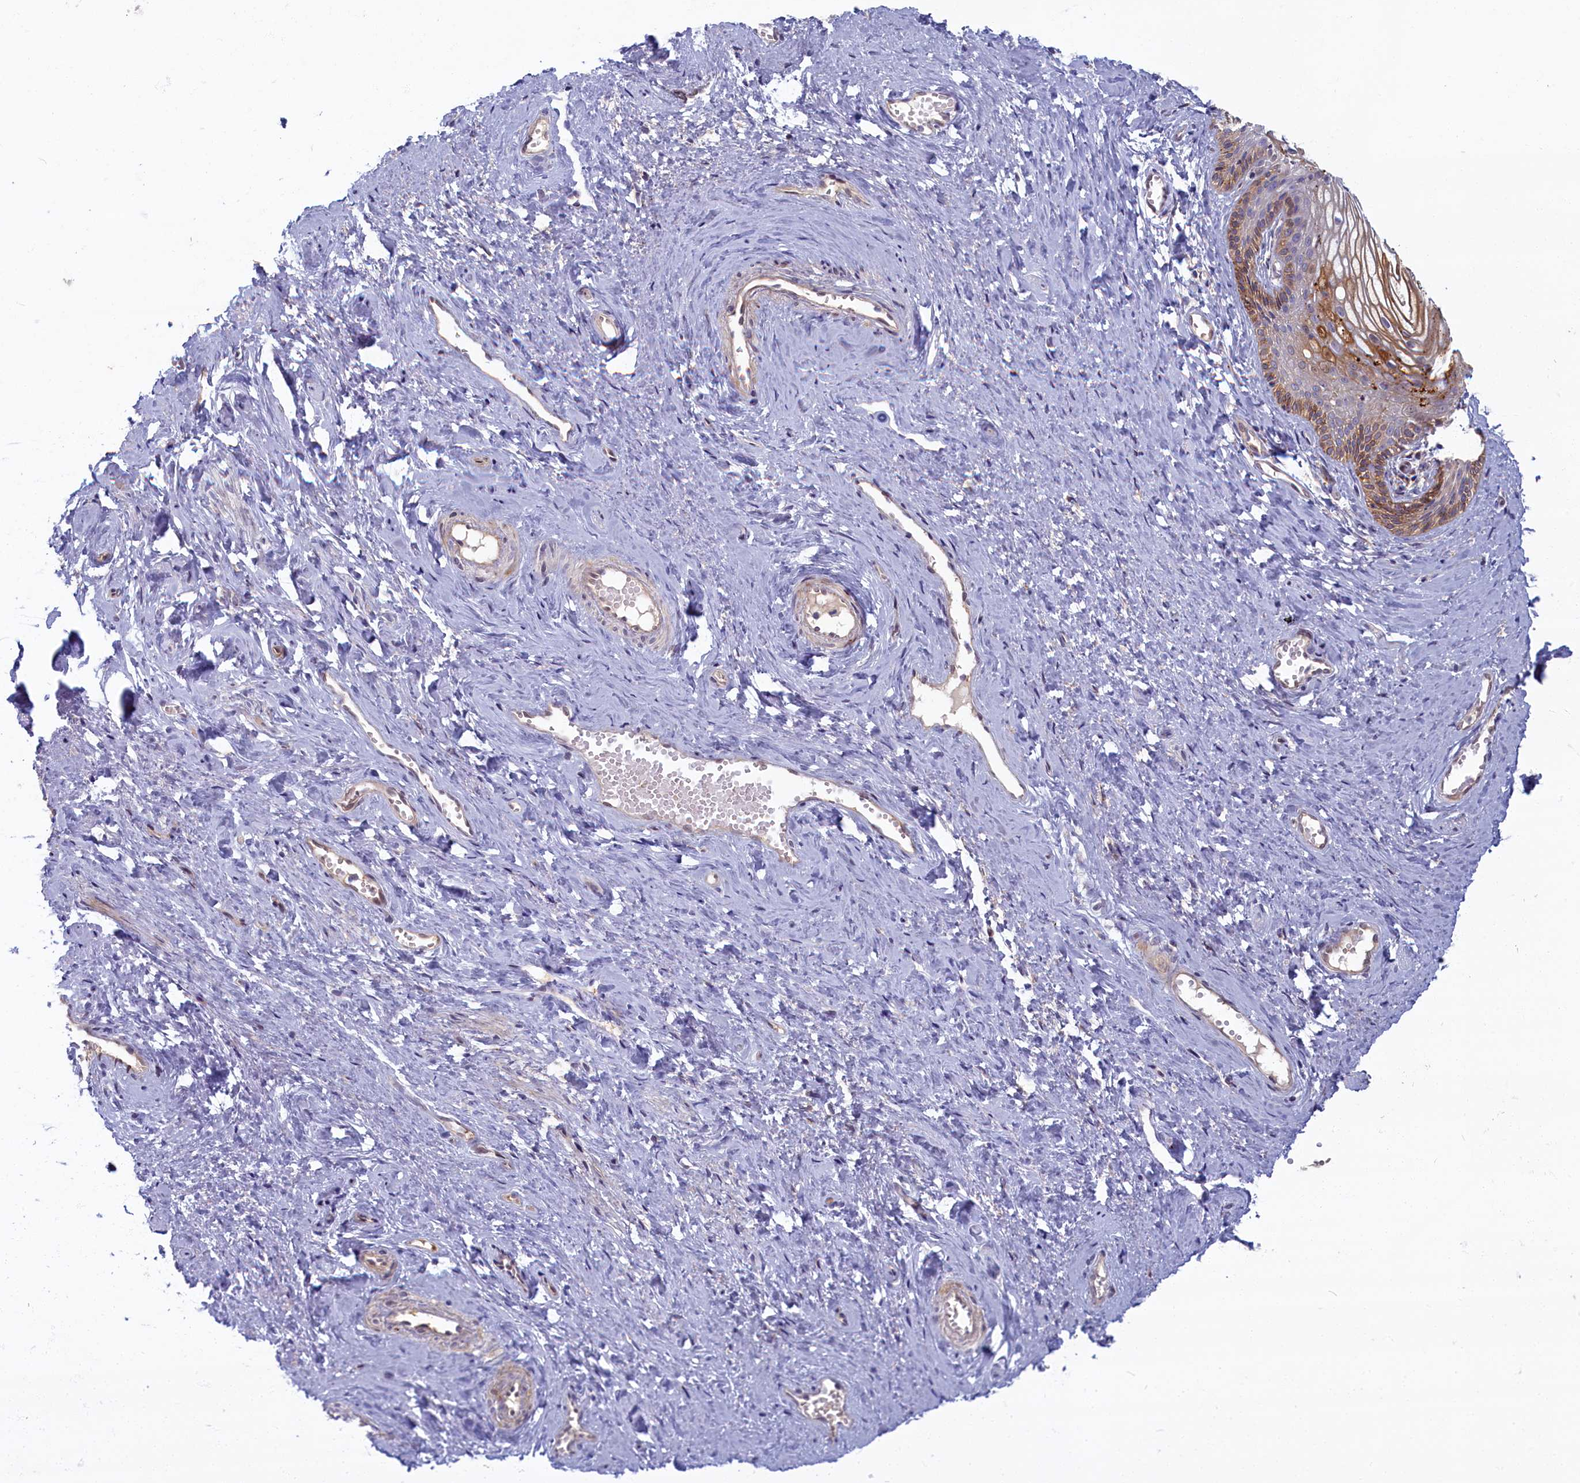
{"staining": {"intensity": "moderate", "quantity": "25%-75%", "location": "cytoplasmic/membranous,nuclear"}, "tissue": "vagina", "cell_type": "Squamous epithelial cells", "image_type": "normal", "snomed": [{"axis": "morphology", "description": "Normal tissue, NOS"}, {"axis": "topography", "description": "Vagina"}, {"axis": "topography", "description": "Cervix"}], "caption": "This histopathology image demonstrates normal vagina stained with immunohistochemistry to label a protein in brown. The cytoplasmic/membranous,nuclear of squamous epithelial cells show moderate positivity for the protein. Nuclei are counter-stained blue.", "gene": "FCSK", "patient": {"sex": "female", "age": 40}}